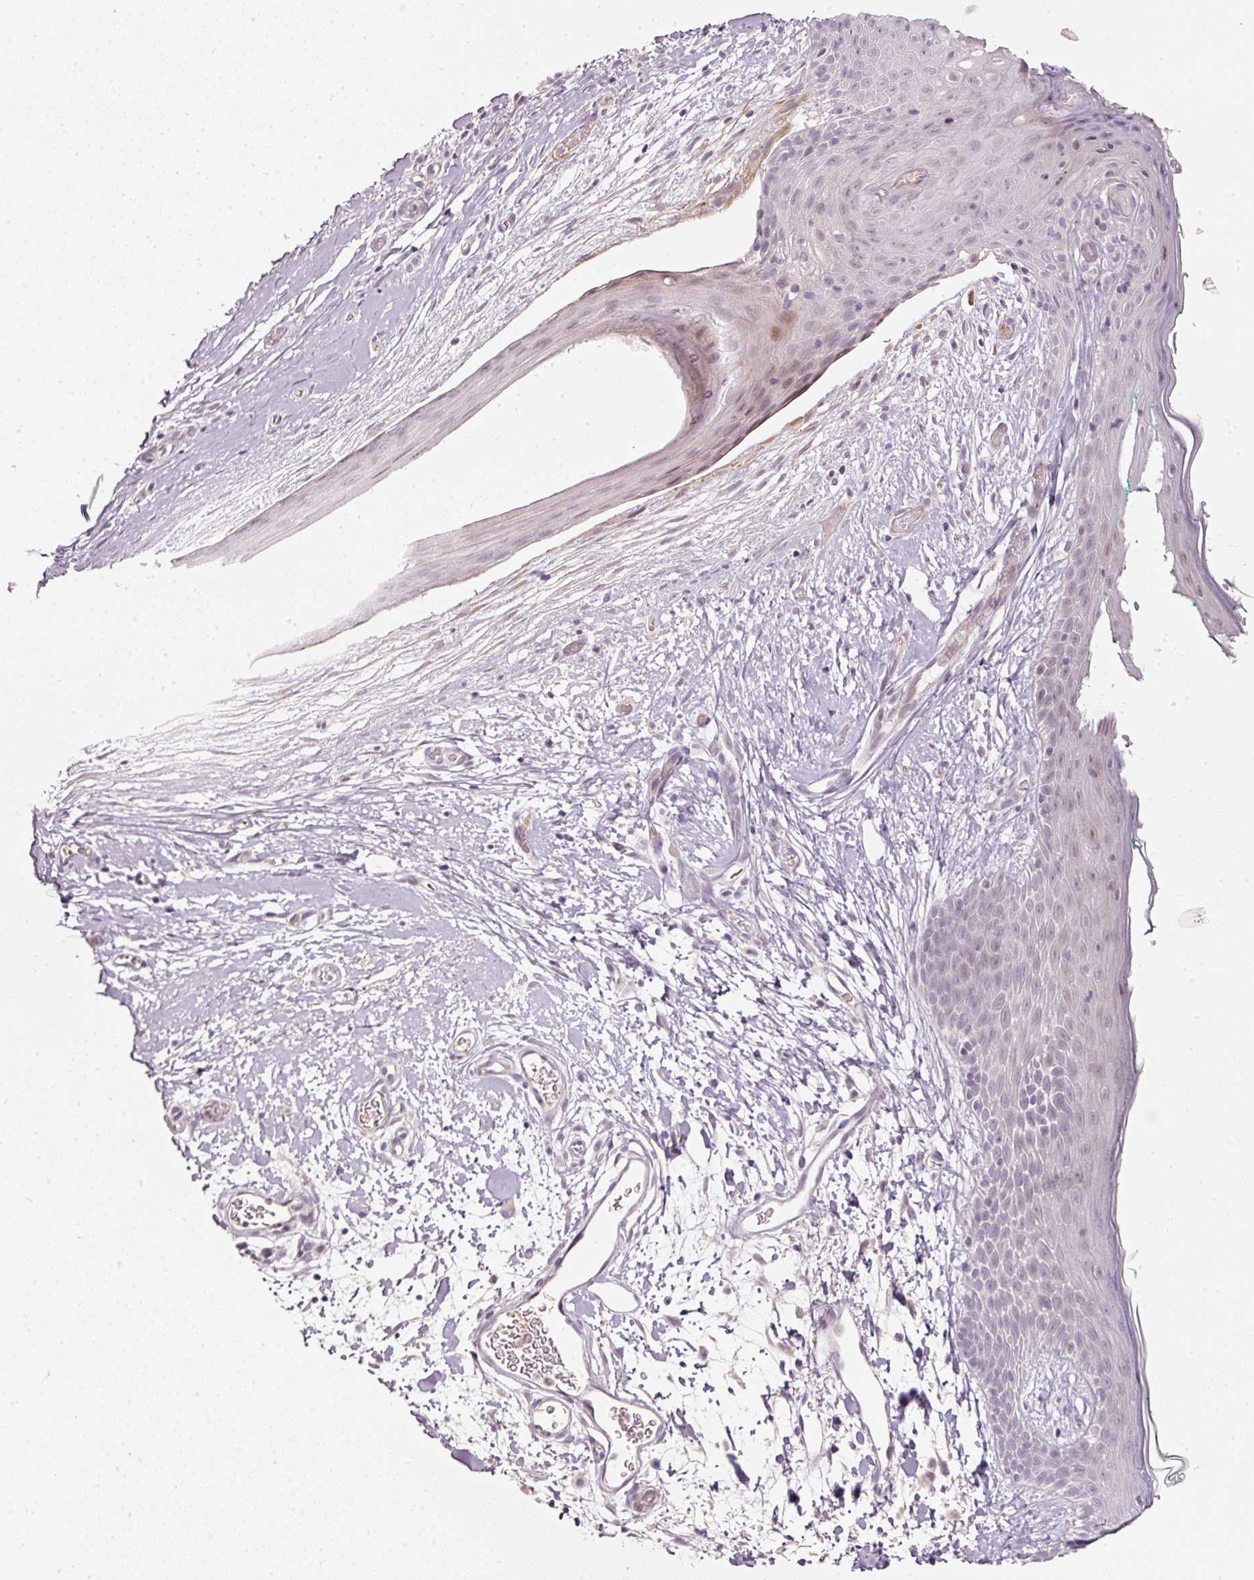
{"staining": {"intensity": "negative", "quantity": "none", "location": "none"}, "tissue": "skin", "cell_type": "Fibroblasts", "image_type": "normal", "snomed": [{"axis": "morphology", "description": "Normal tissue, NOS"}, {"axis": "topography", "description": "Skin"}], "caption": "The image exhibits no significant staining in fibroblasts of skin. The staining was performed using DAB to visualize the protein expression in brown, while the nuclei were stained in blue with hematoxylin (Magnification: 20x).", "gene": "TOGARAM1", "patient": {"sex": "male", "age": 79}}